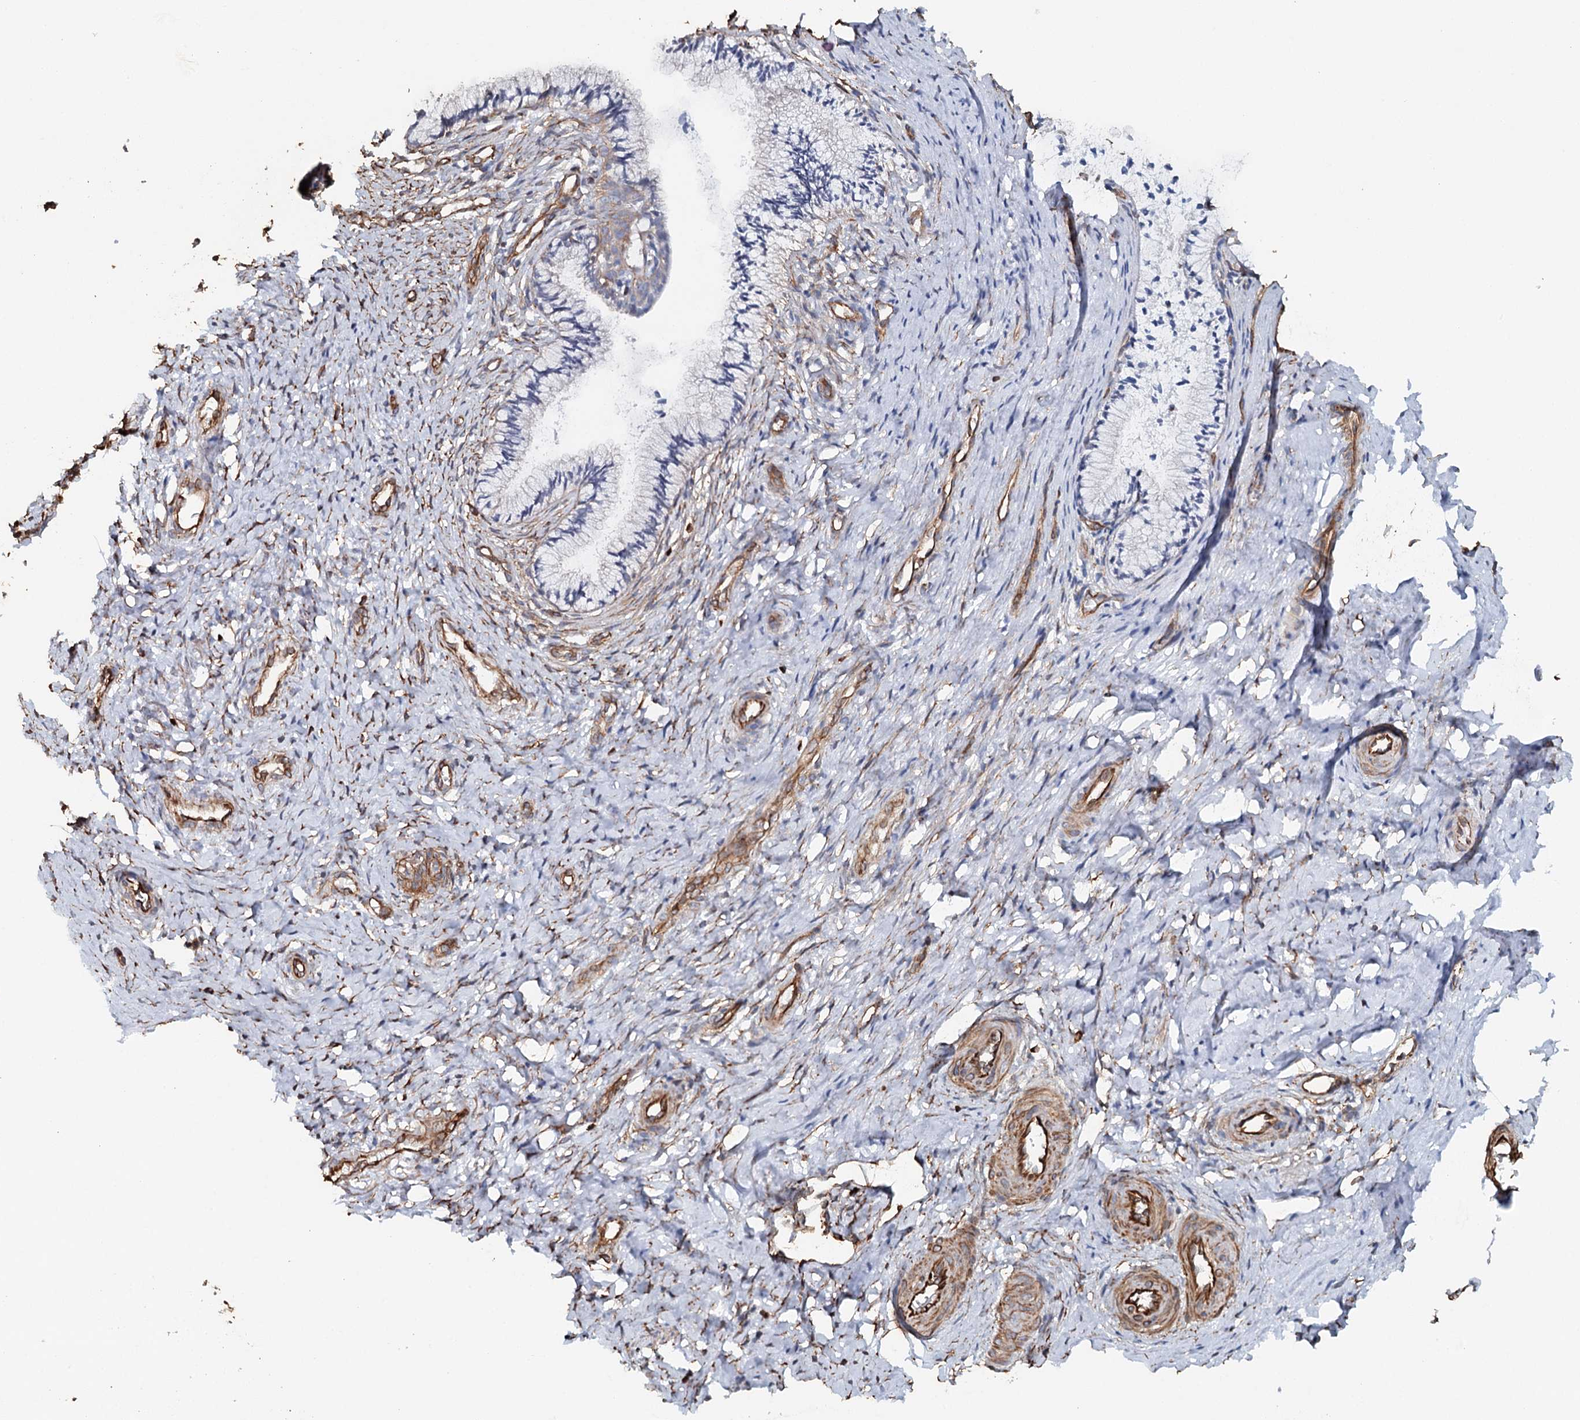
{"staining": {"intensity": "negative", "quantity": "none", "location": "none"}, "tissue": "cervix", "cell_type": "Glandular cells", "image_type": "normal", "snomed": [{"axis": "morphology", "description": "Normal tissue, NOS"}, {"axis": "topography", "description": "Cervix"}], "caption": "Glandular cells show no significant positivity in benign cervix. (DAB immunohistochemistry with hematoxylin counter stain).", "gene": "SYNPO", "patient": {"sex": "female", "age": 36}}